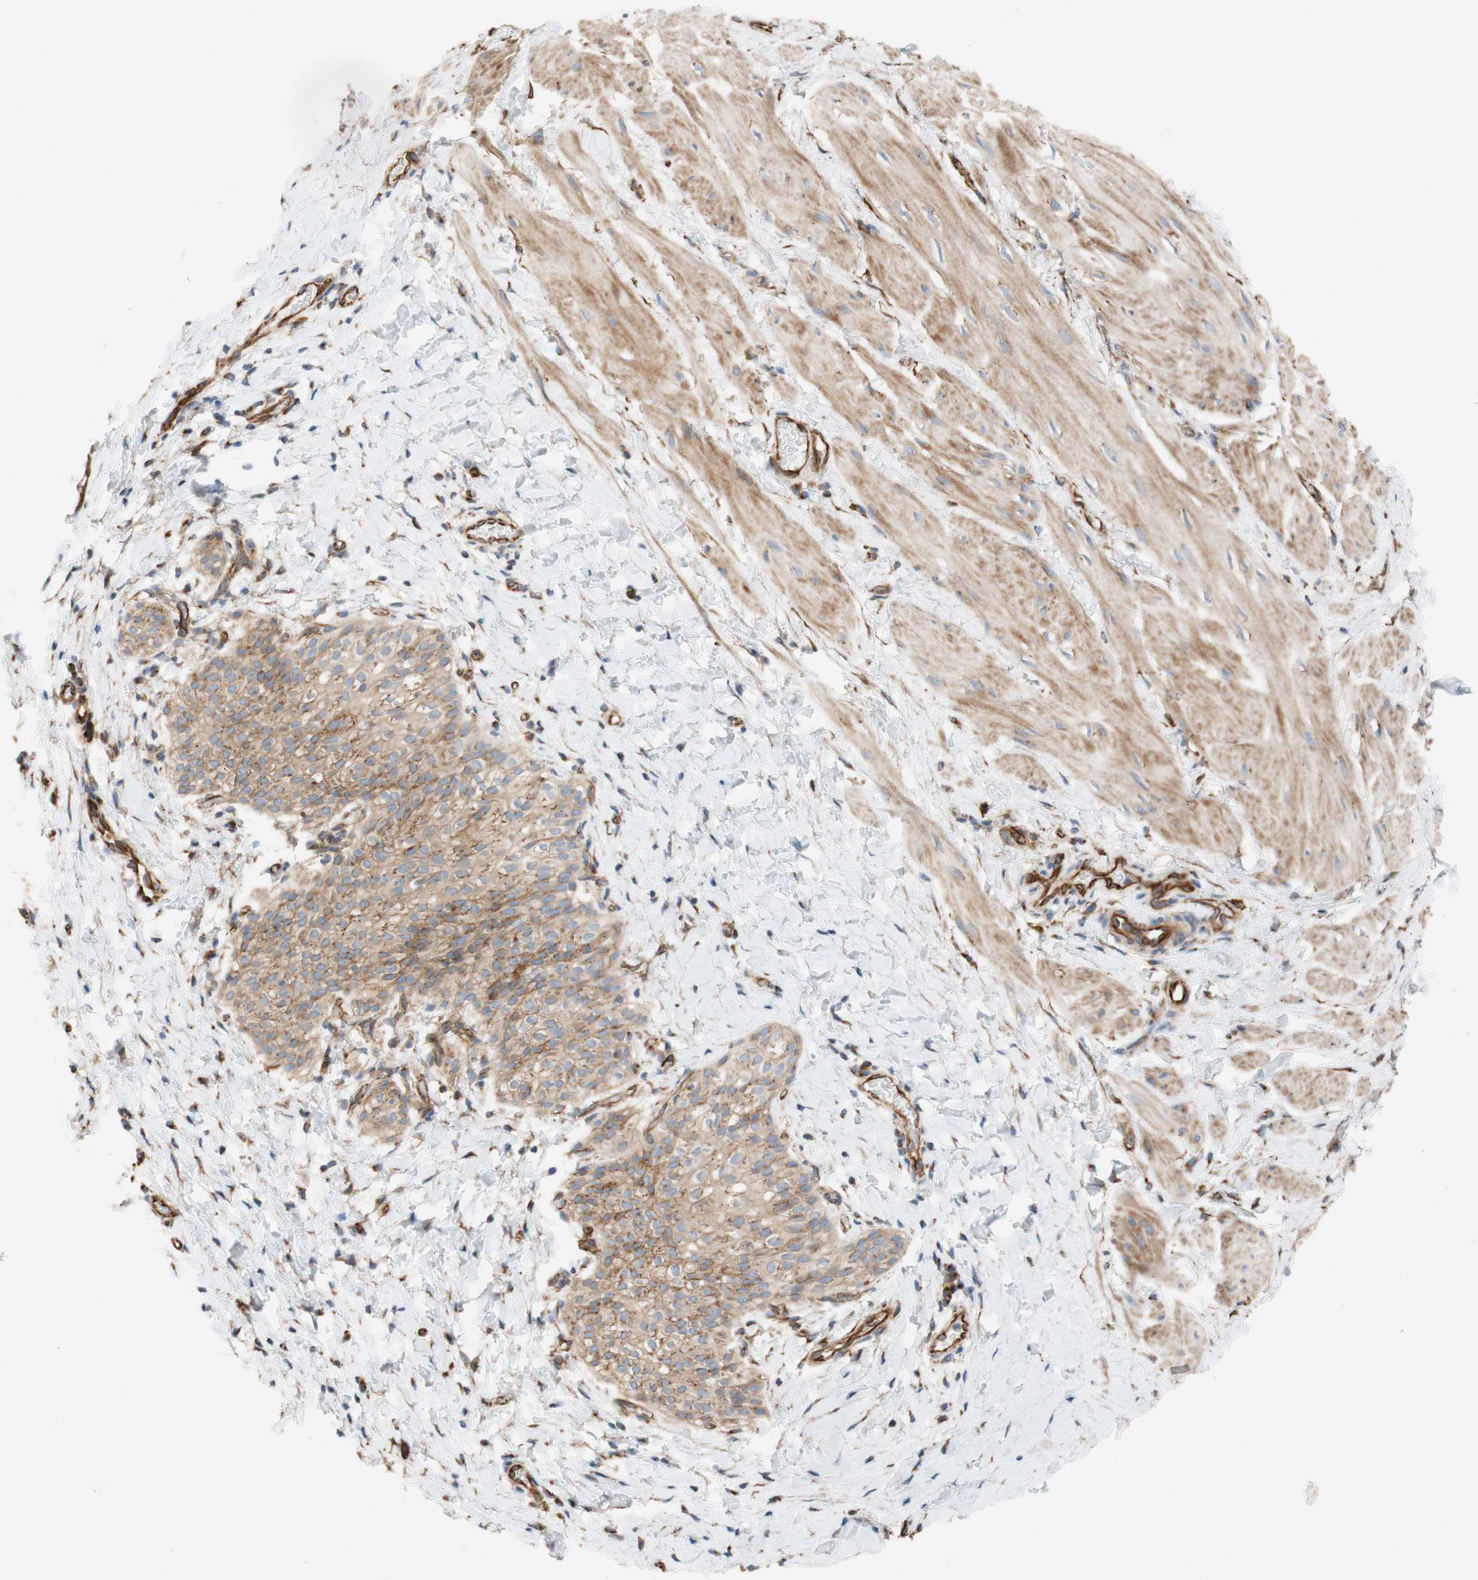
{"staining": {"intensity": "weak", "quantity": ">75%", "location": "cytoplasmic/membranous"}, "tissue": "smooth muscle", "cell_type": "Smooth muscle cells", "image_type": "normal", "snomed": [{"axis": "morphology", "description": "Normal tissue, NOS"}, {"axis": "topography", "description": "Smooth muscle"}], "caption": "High-power microscopy captured an immunohistochemistry micrograph of unremarkable smooth muscle, revealing weak cytoplasmic/membranous positivity in approximately >75% of smooth muscle cells.", "gene": "C1orf43", "patient": {"sex": "male", "age": 16}}